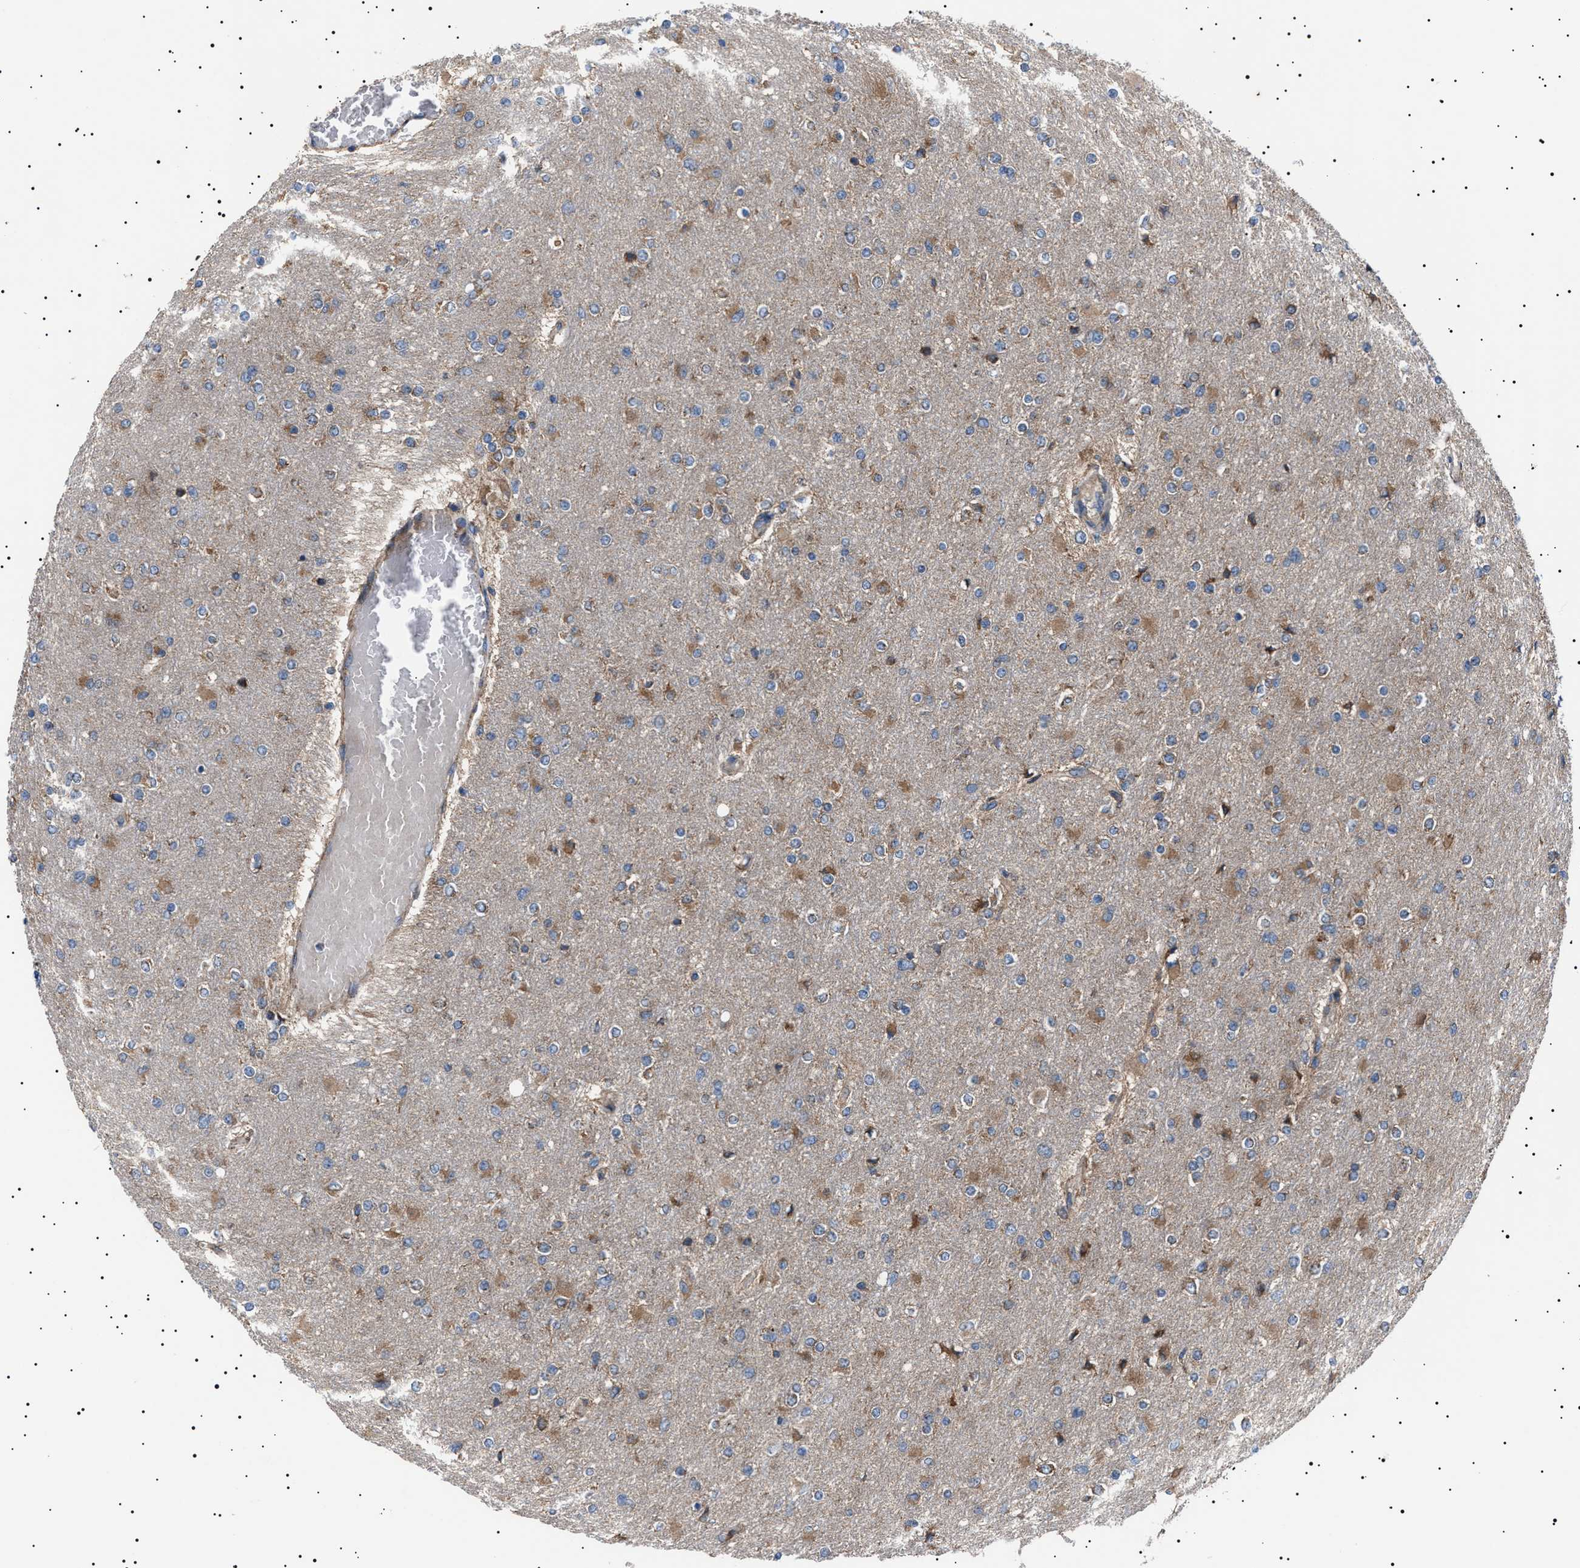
{"staining": {"intensity": "moderate", "quantity": "25%-75%", "location": "cytoplasmic/membranous"}, "tissue": "glioma", "cell_type": "Tumor cells", "image_type": "cancer", "snomed": [{"axis": "morphology", "description": "Glioma, malignant, High grade"}, {"axis": "topography", "description": "Cerebral cortex"}], "caption": "Immunohistochemistry (IHC) of glioma exhibits medium levels of moderate cytoplasmic/membranous positivity in about 25%-75% of tumor cells.", "gene": "TOP1MT", "patient": {"sex": "female", "age": 36}}